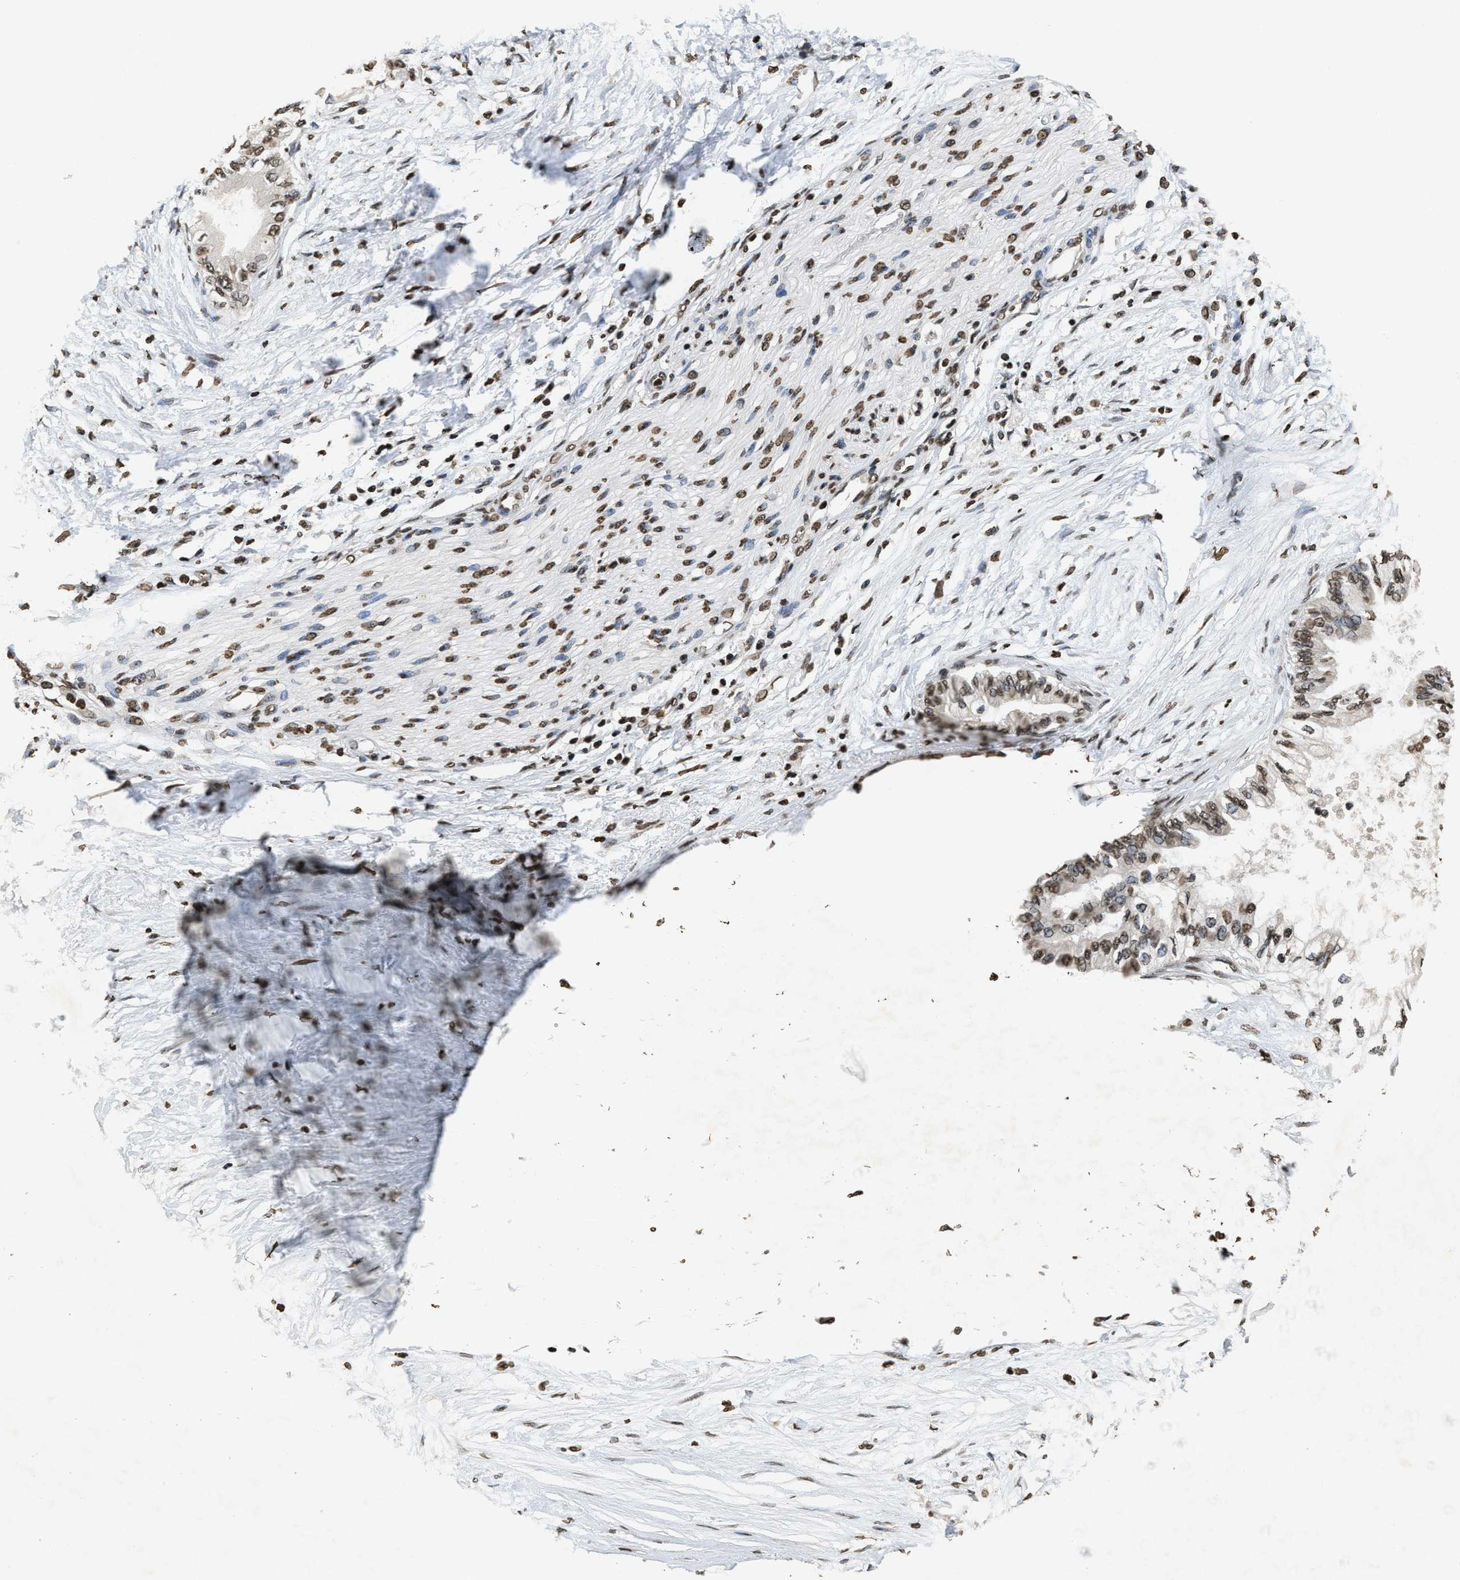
{"staining": {"intensity": "weak", "quantity": ">75%", "location": "nuclear"}, "tissue": "pancreatic cancer", "cell_type": "Tumor cells", "image_type": "cancer", "snomed": [{"axis": "morphology", "description": "Normal tissue, NOS"}, {"axis": "morphology", "description": "Adenocarcinoma, NOS"}, {"axis": "topography", "description": "Pancreas"}, {"axis": "topography", "description": "Duodenum"}], "caption": "IHC photomicrograph of adenocarcinoma (pancreatic) stained for a protein (brown), which reveals low levels of weak nuclear positivity in about >75% of tumor cells.", "gene": "DNASE1L3", "patient": {"sex": "female", "age": 60}}